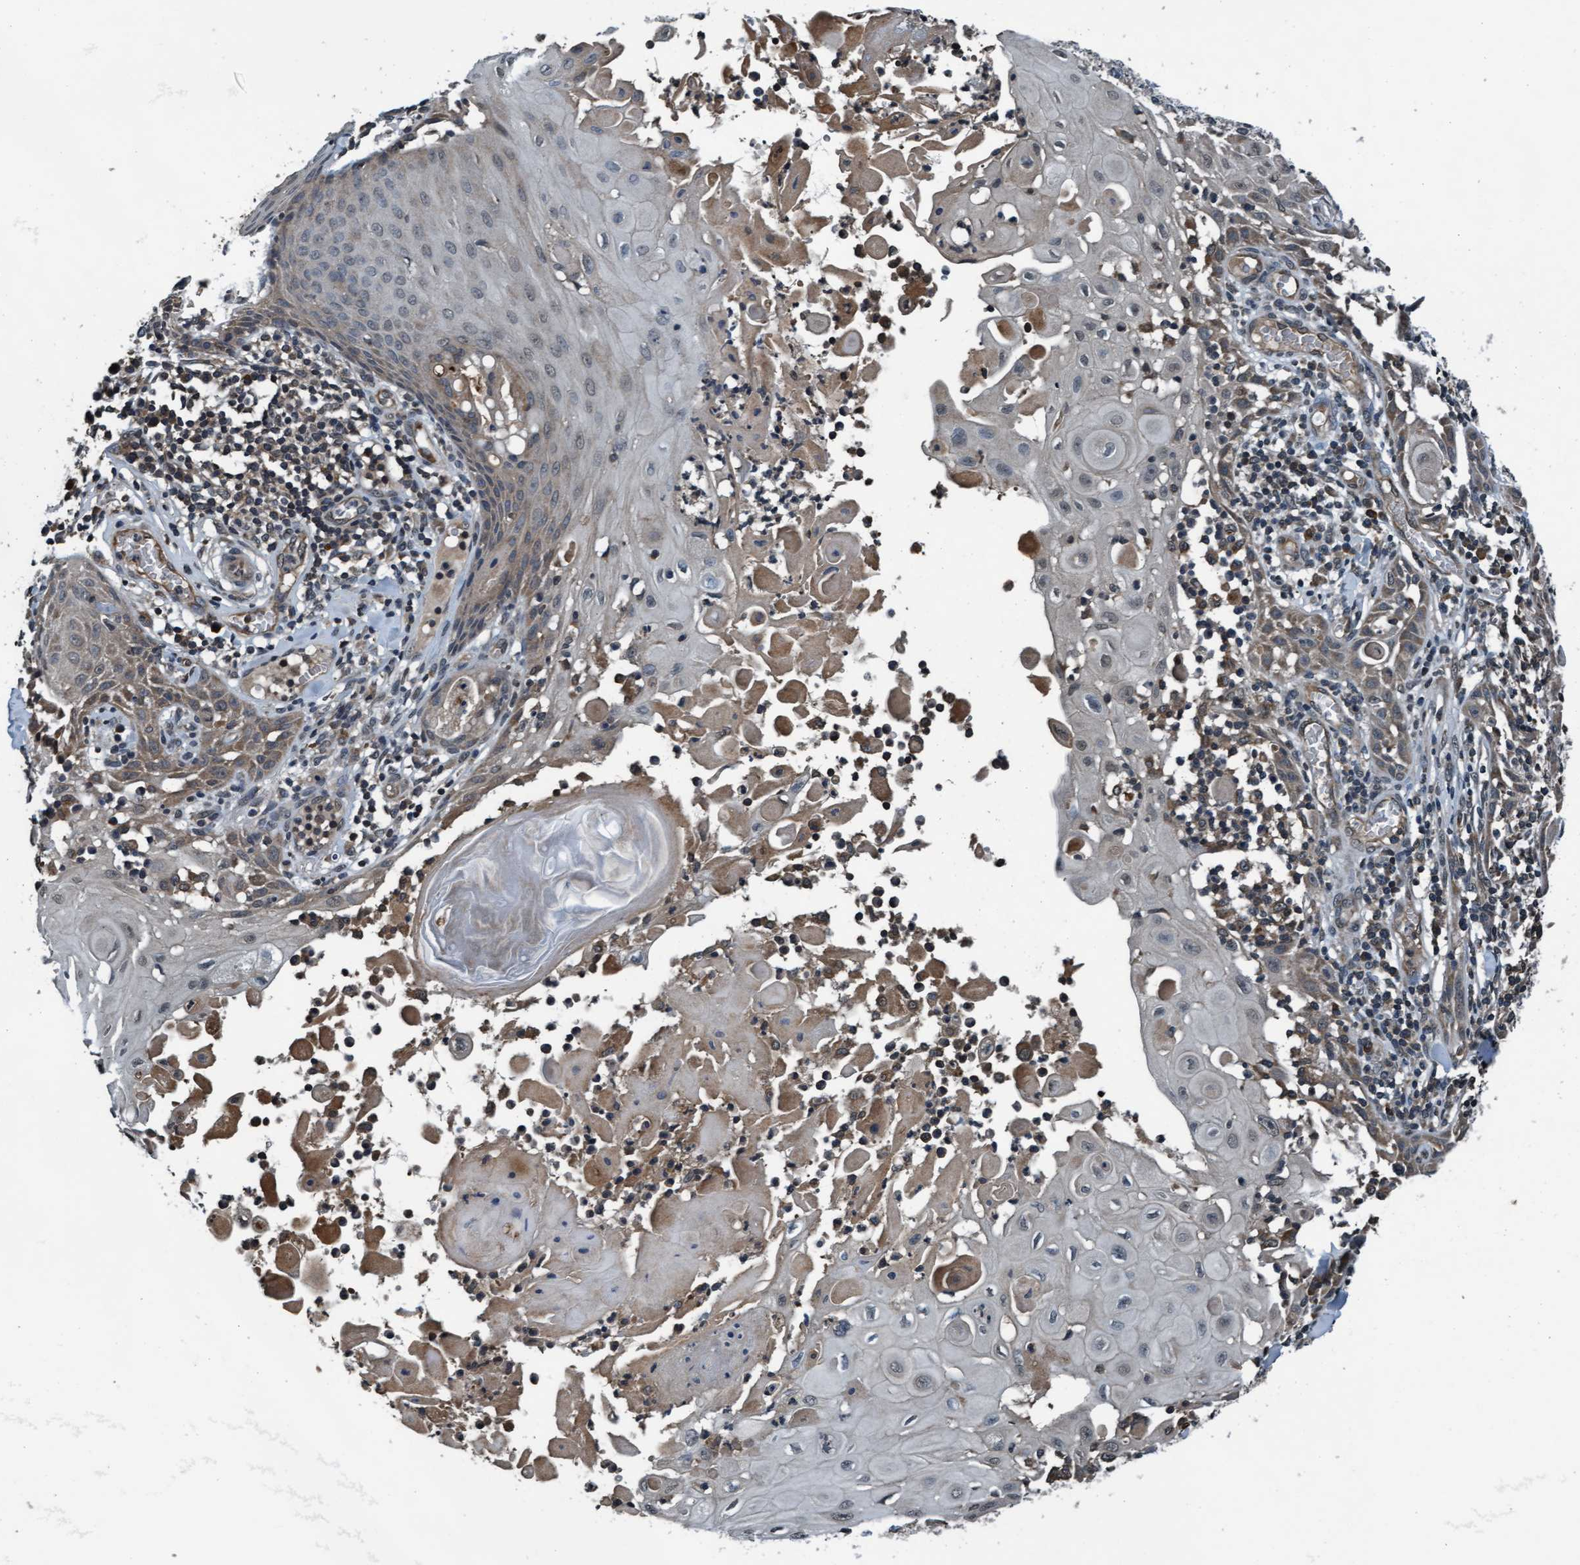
{"staining": {"intensity": "moderate", "quantity": ">75%", "location": "cytoplasmic/membranous"}, "tissue": "skin cancer", "cell_type": "Tumor cells", "image_type": "cancer", "snomed": [{"axis": "morphology", "description": "Squamous cell carcinoma, NOS"}, {"axis": "topography", "description": "Skin"}], "caption": "Human squamous cell carcinoma (skin) stained with a protein marker demonstrates moderate staining in tumor cells.", "gene": "WASF1", "patient": {"sex": "male", "age": 24}}